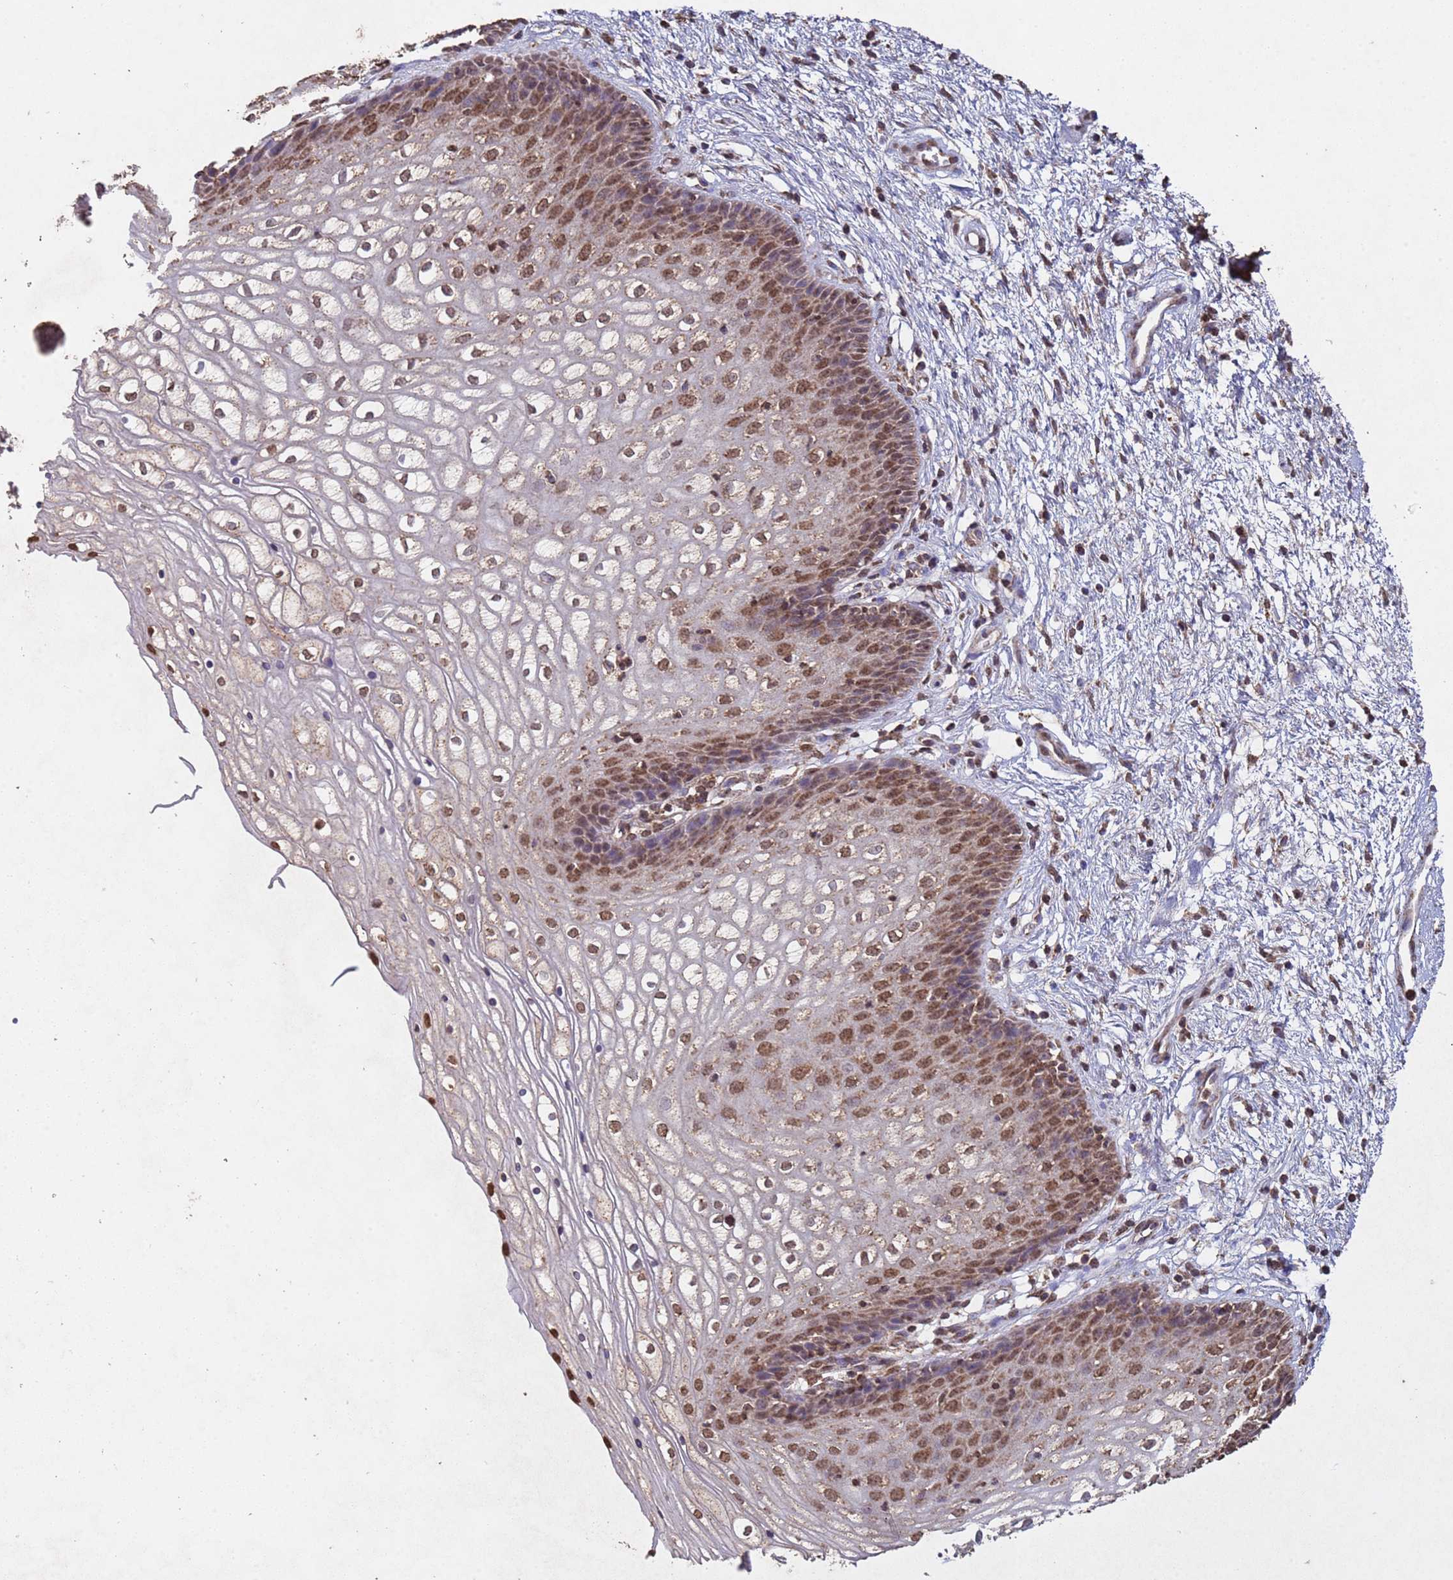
{"staining": {"intensity": "moderate", "quantity": ">75%", "location": "nuclear"}, "tissue": "vagina", "cell_type": "Squamous epithelial cells", "image_type": "normal", "snomed": [{"axis": "morphology", "description": "Normal tissue, NOS"}, {"axis": "topography", "description": "Vagina"}], "caption": "A brown stain shows moderate nuclear positivity of a protein in squamous epithelial cells of benign human vagina.", "gene": "HDAC10", "patient": {"sex": "female", "age": 34}}